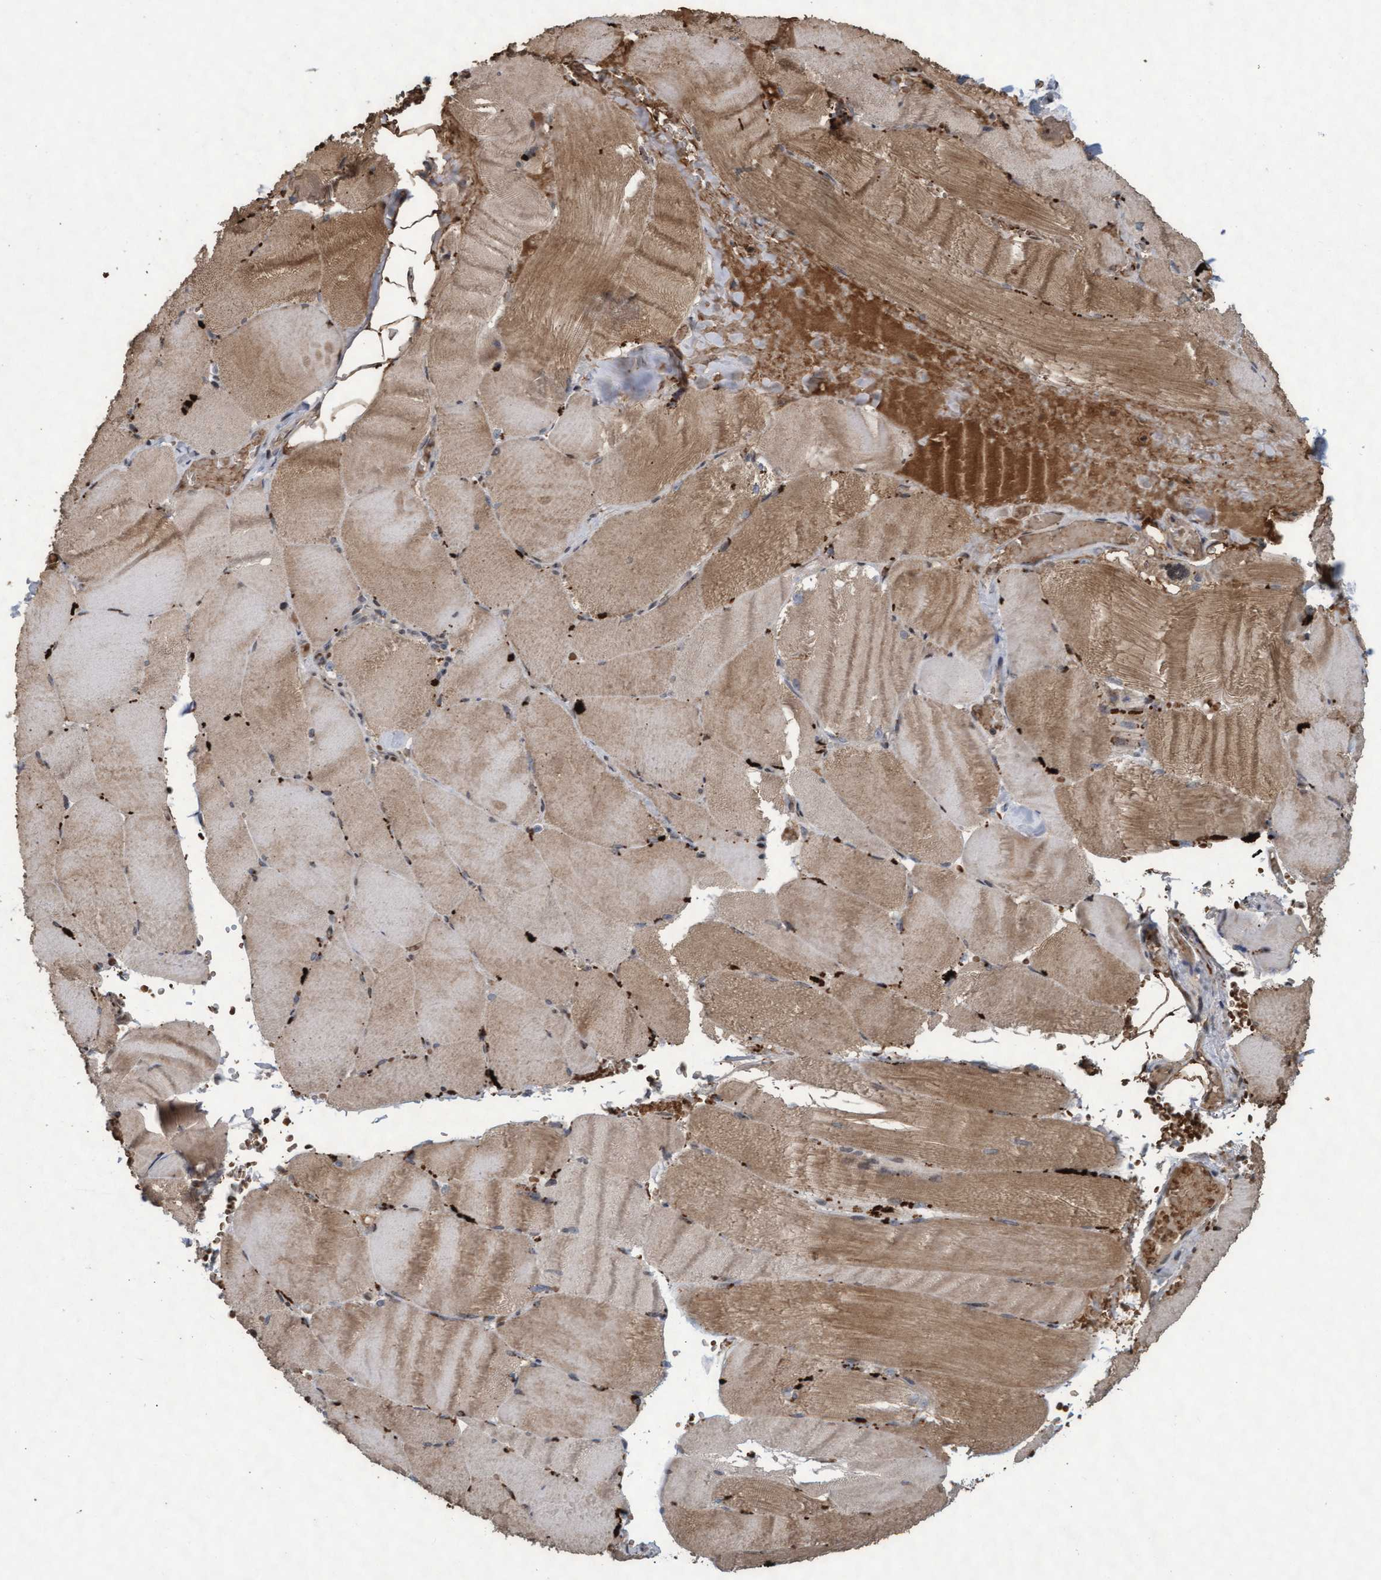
{"staining": {"intensity": "moderate", "quantity": ">75%", "location": "cytoplasmic/membranous"}, "tissue": "skeletal muscle", "cell_type": "Myocytes", "image_type": "normal", "snomed": [{"axis": "morphology", "description": "Normal tissue, NOS"}, {"axis": "topography", "description": "Skin"}, {"axis": "topography", "description": "Skeletal muscle"}], "caption": "About >75% of myocytes in unremarkable skeletal muscle exhibit moderate cytoplasmic/membranous protein positivity as visualized by brown immunohistochemical staining.", "gene": "KCNC2", "patient": {"sex": "male", "age": 83}}